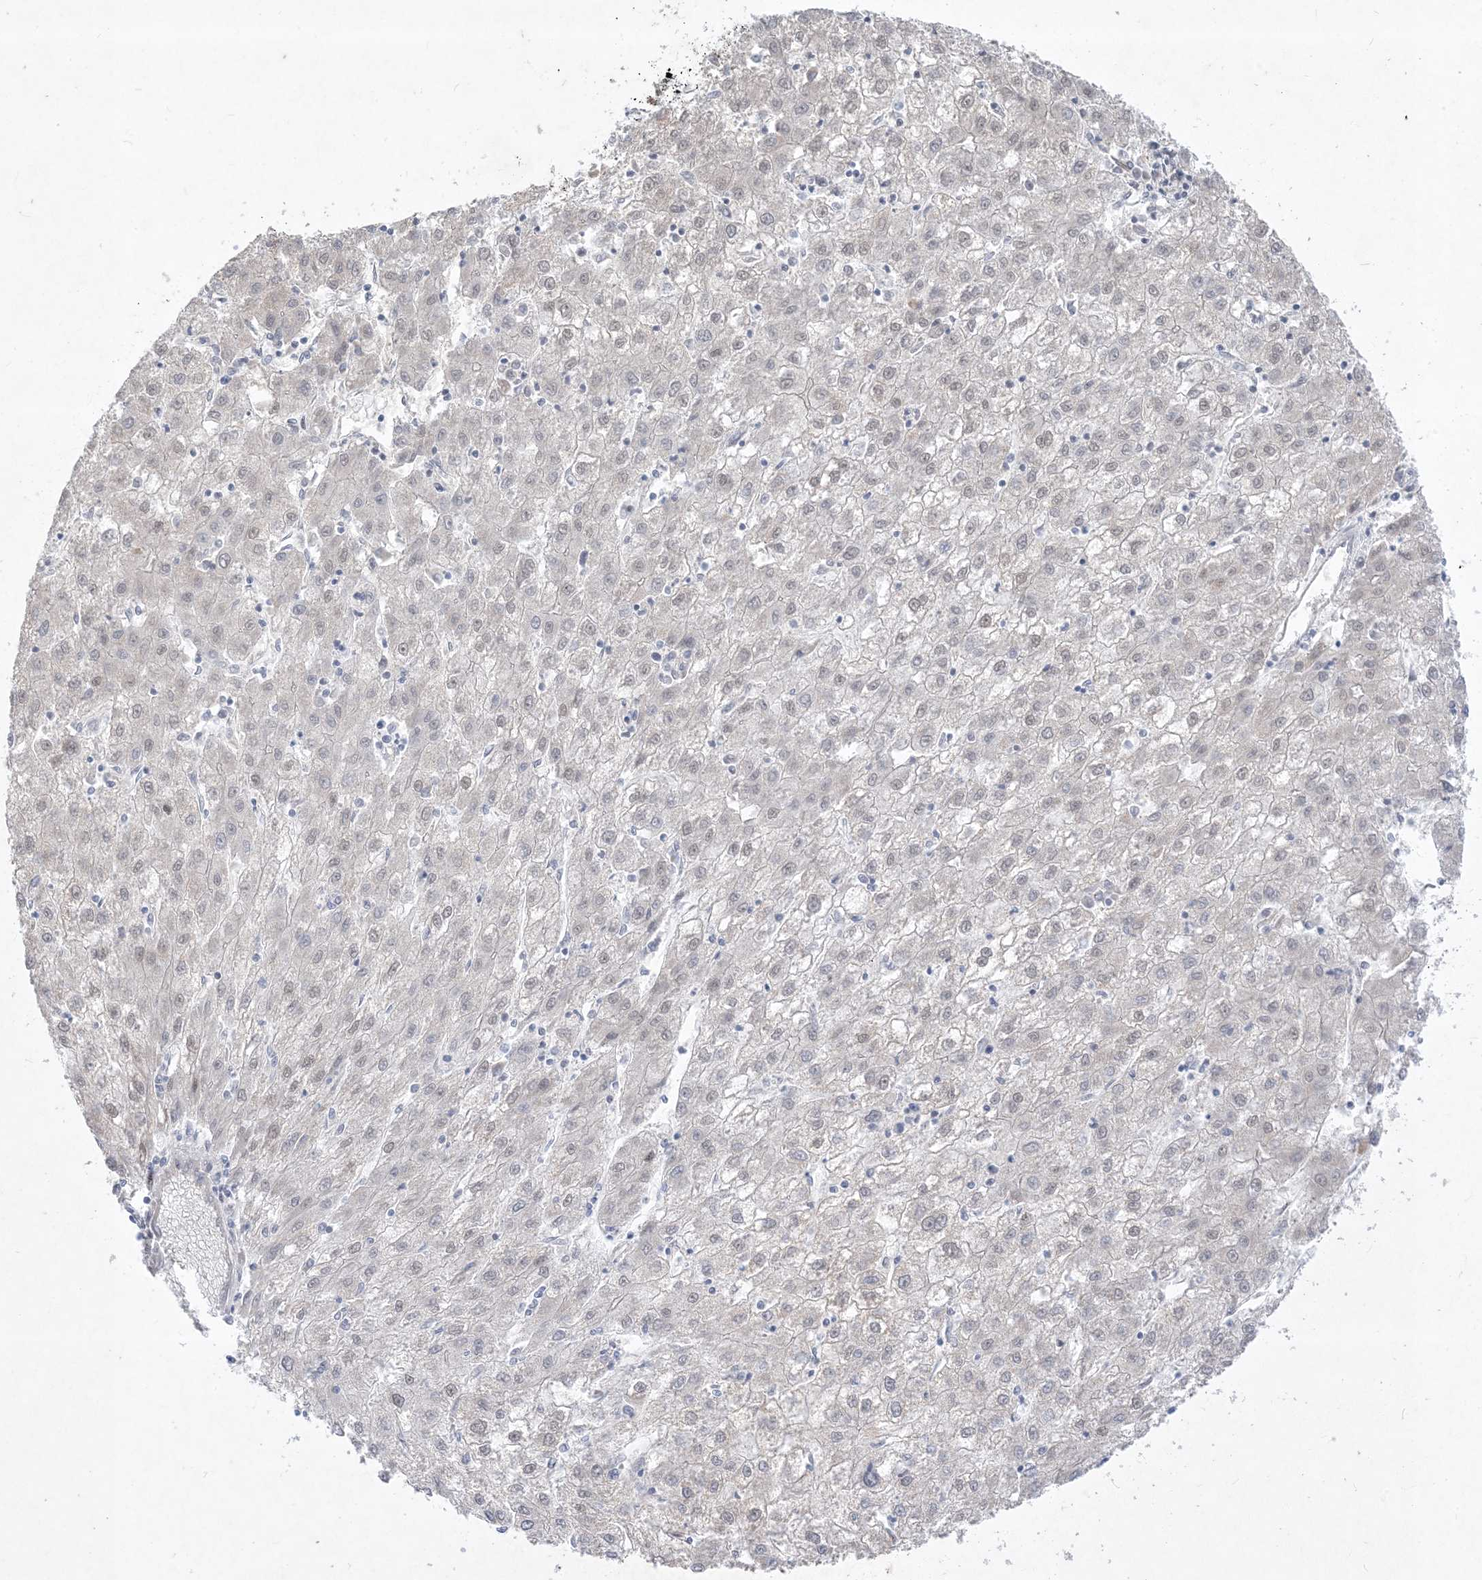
{"staining": {"intensity": "weak", "quantity": "<25%", "location": "nuclear"}, "tissue": "liver cancer", "cell_type": "Tumor cells", "image_type": "cancer", "snomed": [{"axis": "morphology", "description": "Carcinoma, Hepatocellular, NOS"}, {"axis": "topography", "description": "Liver"}], "caption": "IHC of human liver cancer (hepatocellular carcinoma) demonstrates no staining in tumor cells.", "gene": "BHLHE40", "patient": {"sex": "male", "age": 72}}